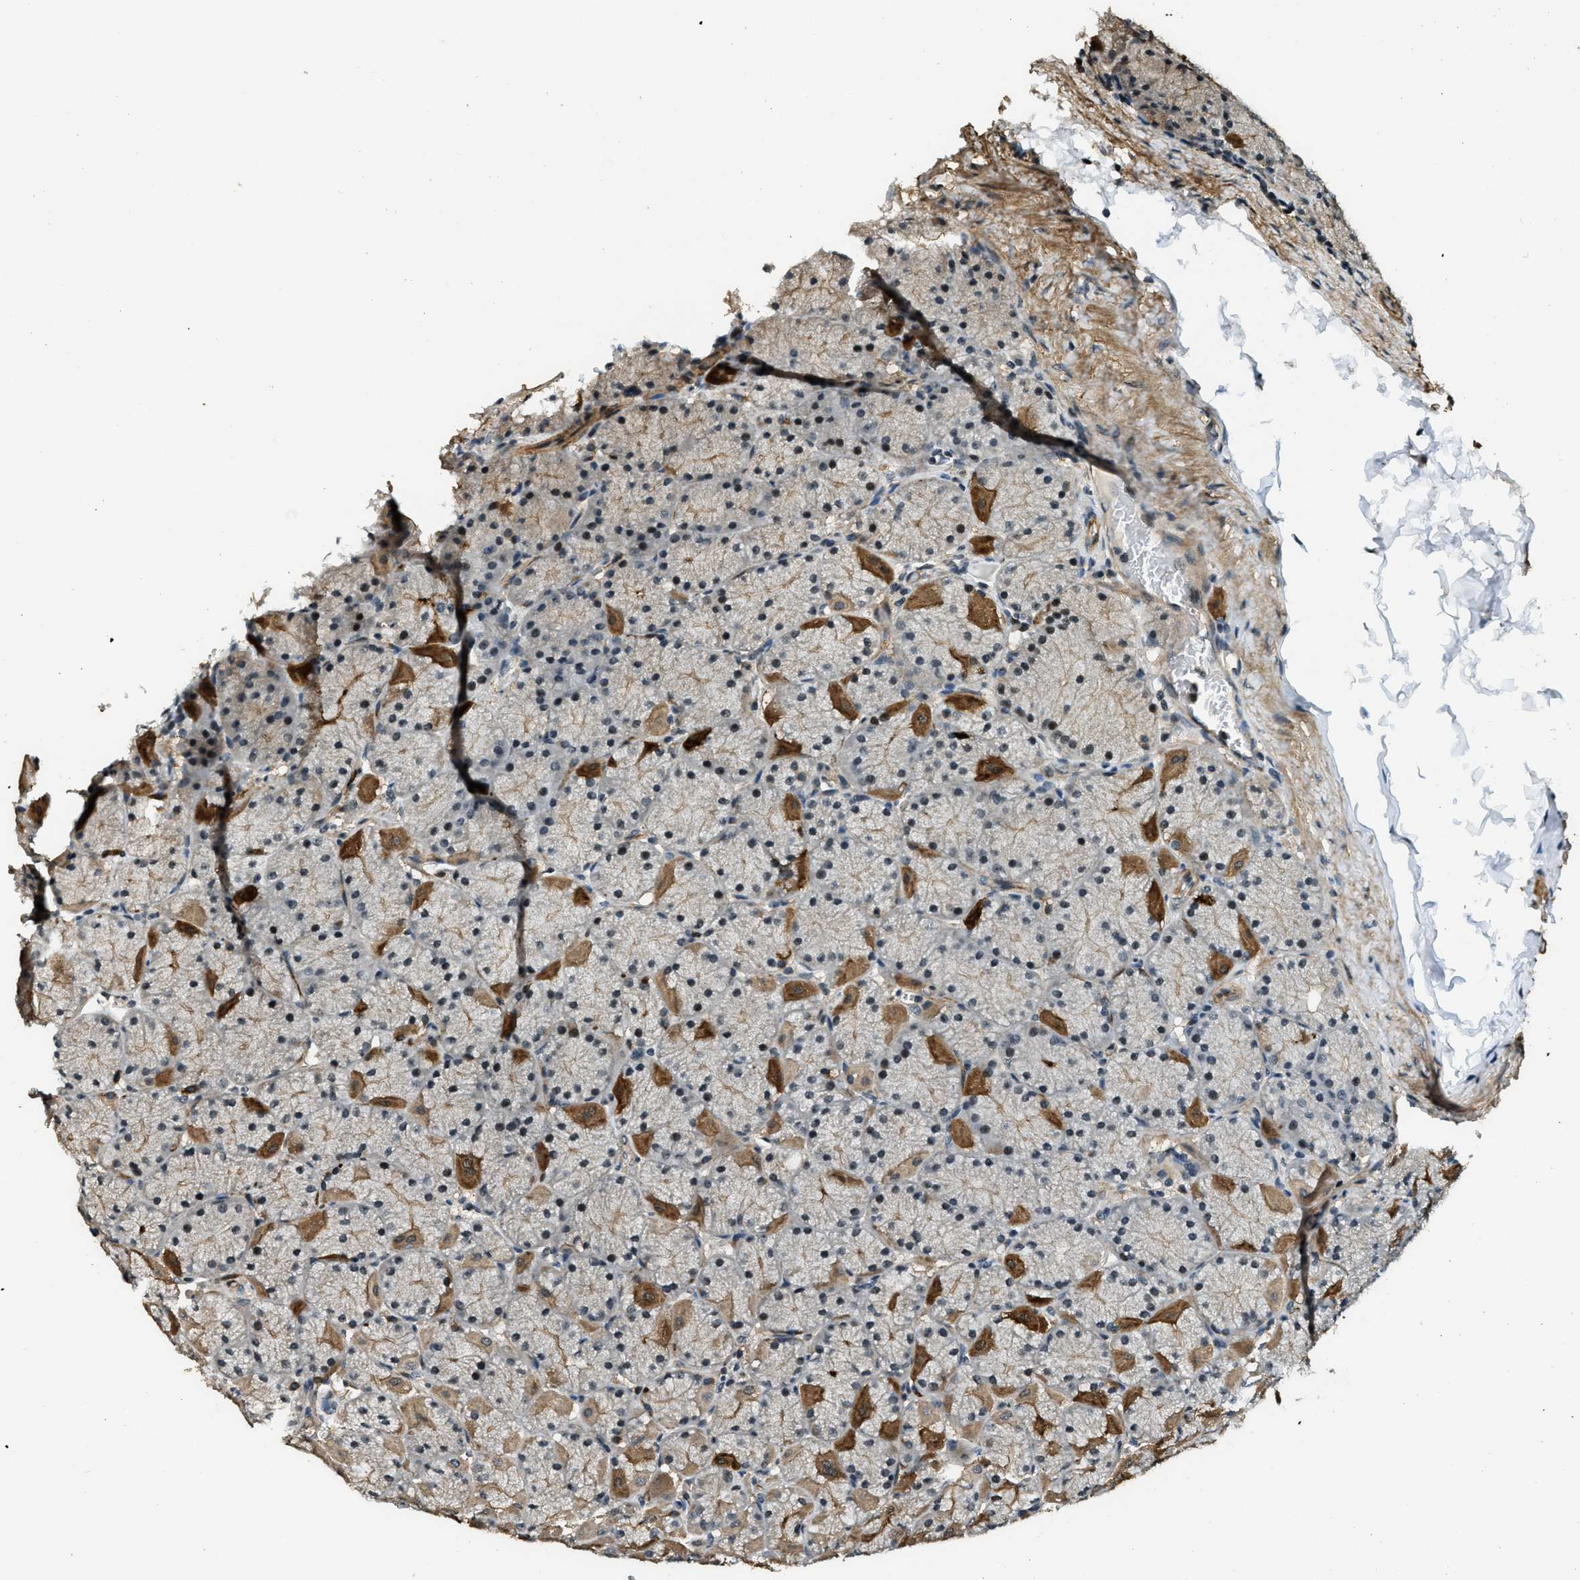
{"staining": {"intensity": "strong", "quantity": "<25%", "location": "cytoplasmic/membranous"}, "tissue": "stomach", "cell_type": "Glandular cells", "image_type": "normal", "snomed": [{"axis": "morphology", "description": "Normal tissue, NOS"}, {"axis": "topography", "description": "Stomach, upper"}], "caption": "About <25% of glandular cells in normal stomach reveal strong cytoplasmic/membranous protein positivity as visualized by brown immunohistochemical staining.", "gene": "MED21", "patient": {"sex": "female", "age": 56}}